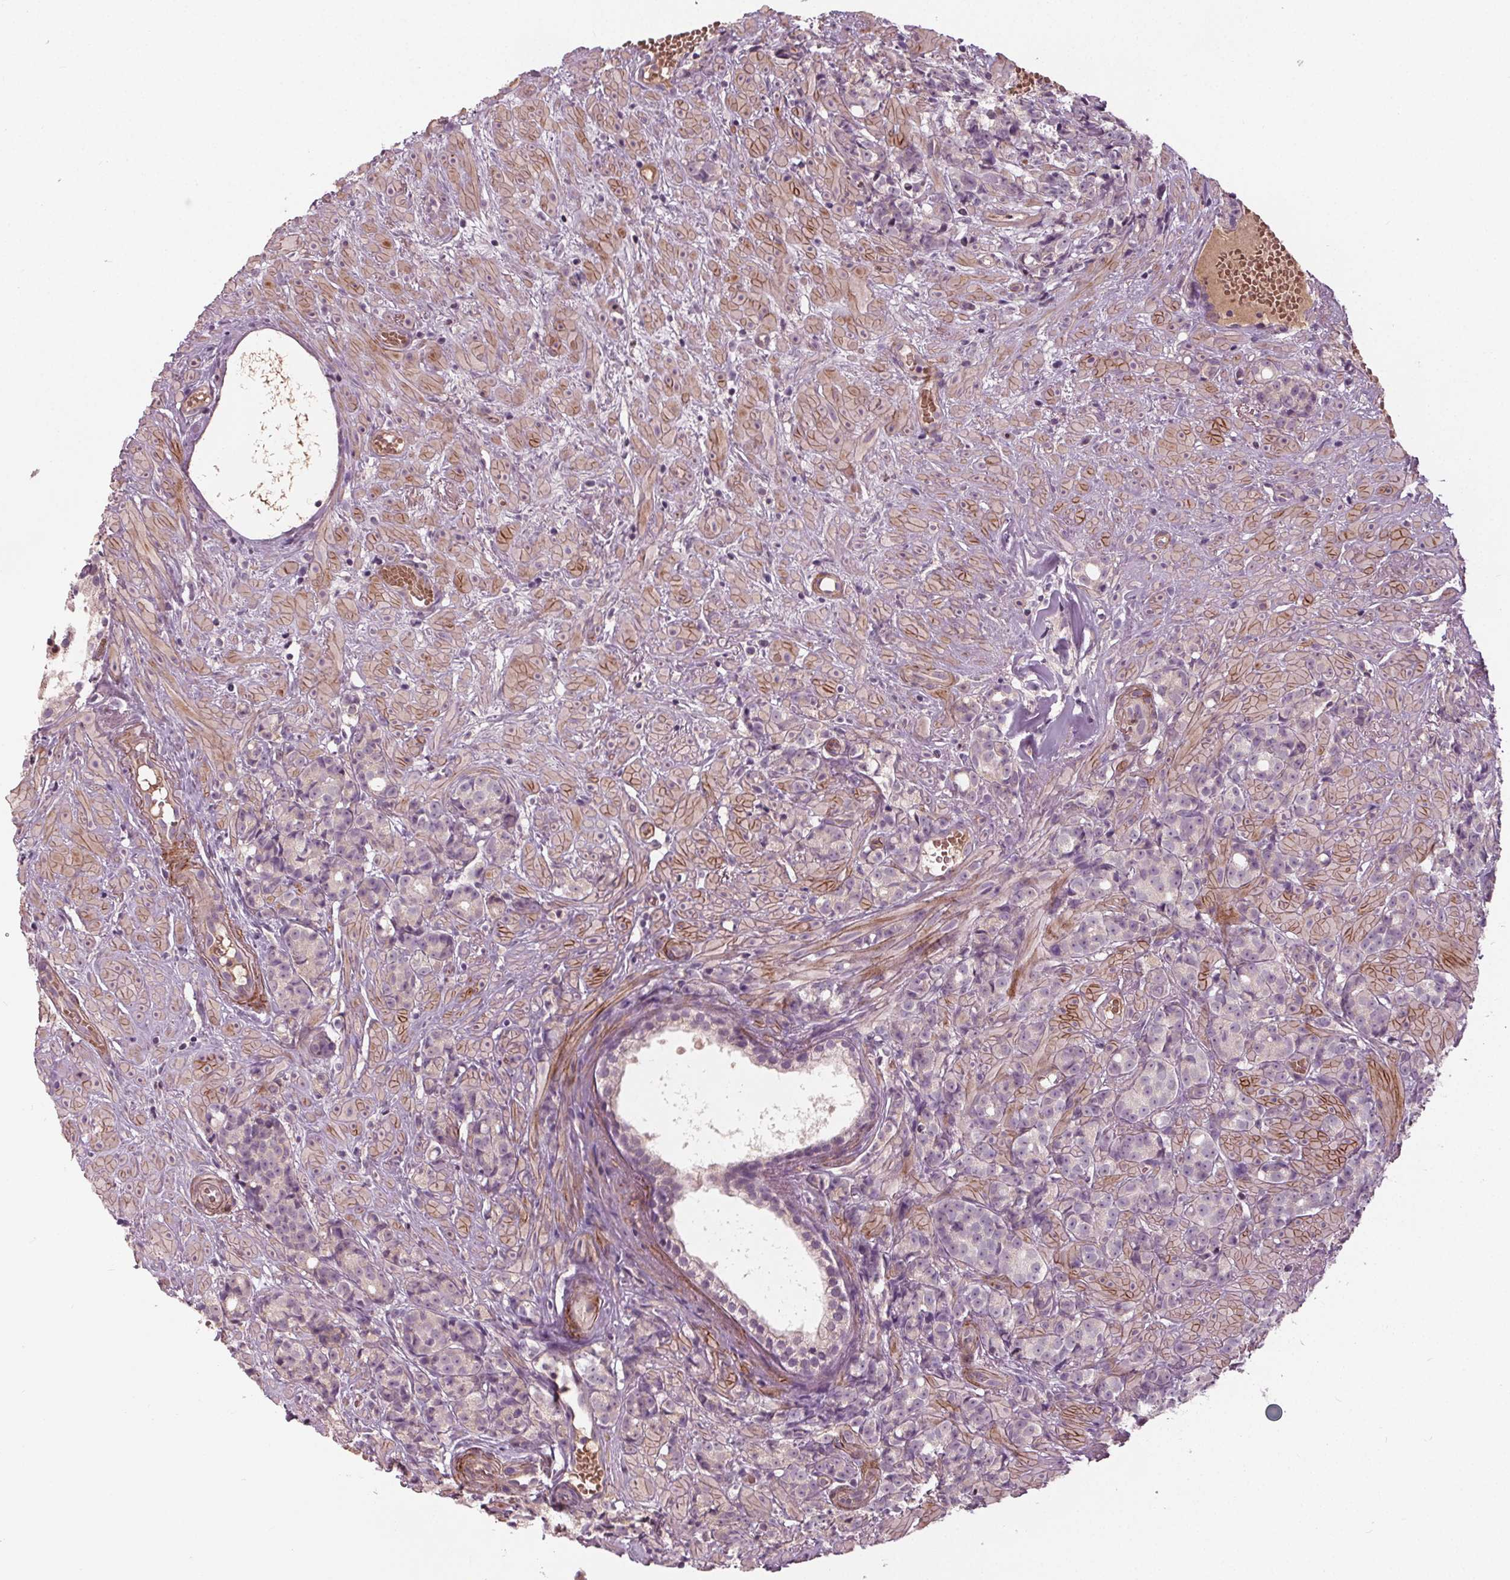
{"staining": {"intensity": "negative", "quantity": "none", "location": "none"}, "tissue": "prostate cancer", "cell_type": "Tumor cells", "image_type": "cancer", "snomed": [{"axis": "morphology", "description": "Adenocarcinoma, High grade"}, {"axis": "topography", "description": "Prostate"}], "caption": "A high-resolution micrograph shows immunohistochemistry staining of prostate adenocarcinoma (high-grade), which demonstrates no significant positivity in tumor cells.", "gene": "PDGFD", "patient": {"sex": "male", "age": 81}}